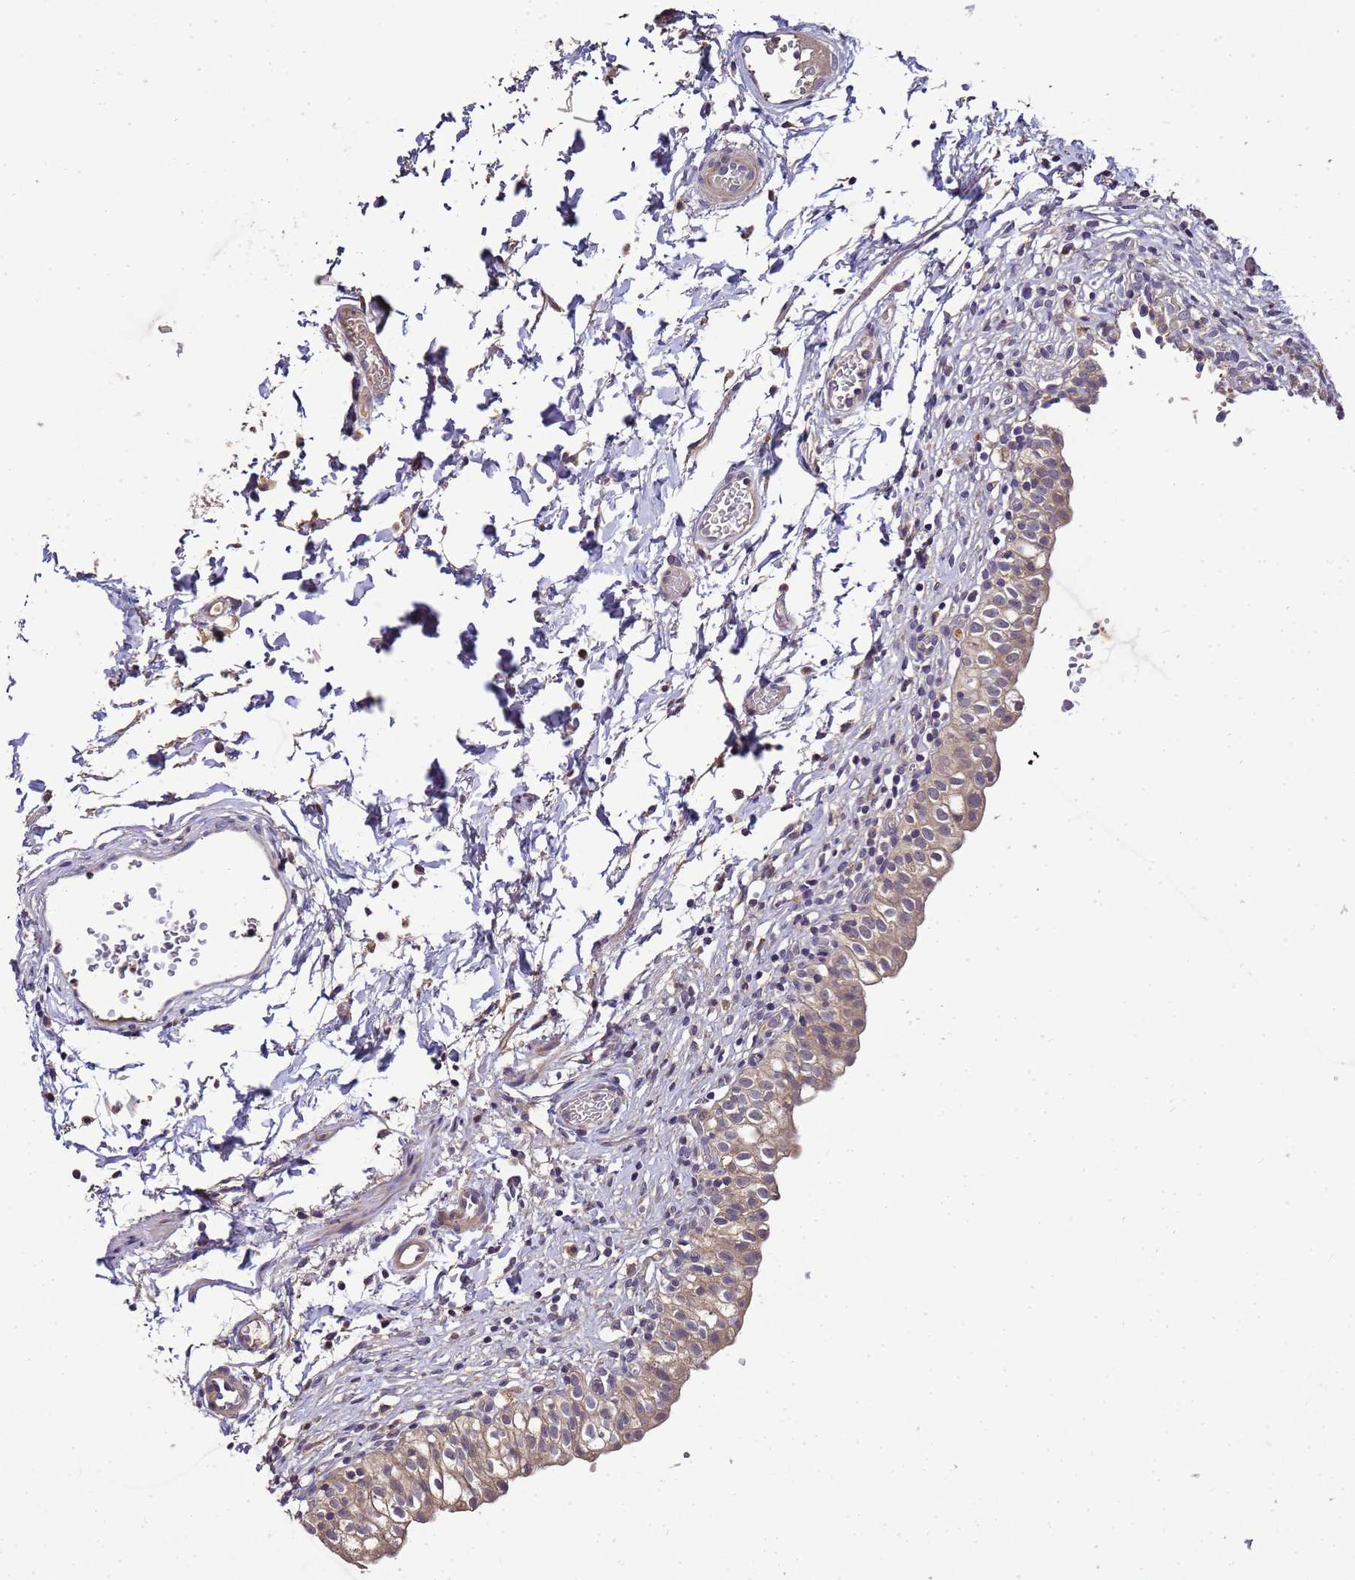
{"staining": {"intensity": "moderate", "quantity": "25%-75%", "location": "cytoplasmic/membranous,nuclear"}, "tissue": "urinary bladder", "cell_type": "Urothelial cells", "image_type": "normal", "snomed": [{"axis": "morphology", "description": "Normal tissue, NOS"}, {"axis": "topography", "description": "Urinary bladder"}, {"axis": "topography", "description": "Peripheral nerve tissue"}], "caption": "Protein staining displays moderate cytoplasmic/membranous,nuclear expression in approximately 25%-75% of urothelial cells in normal urinary bladder.", "gene": "LGI4", "patient": {"sex": "male", "age": 55}}